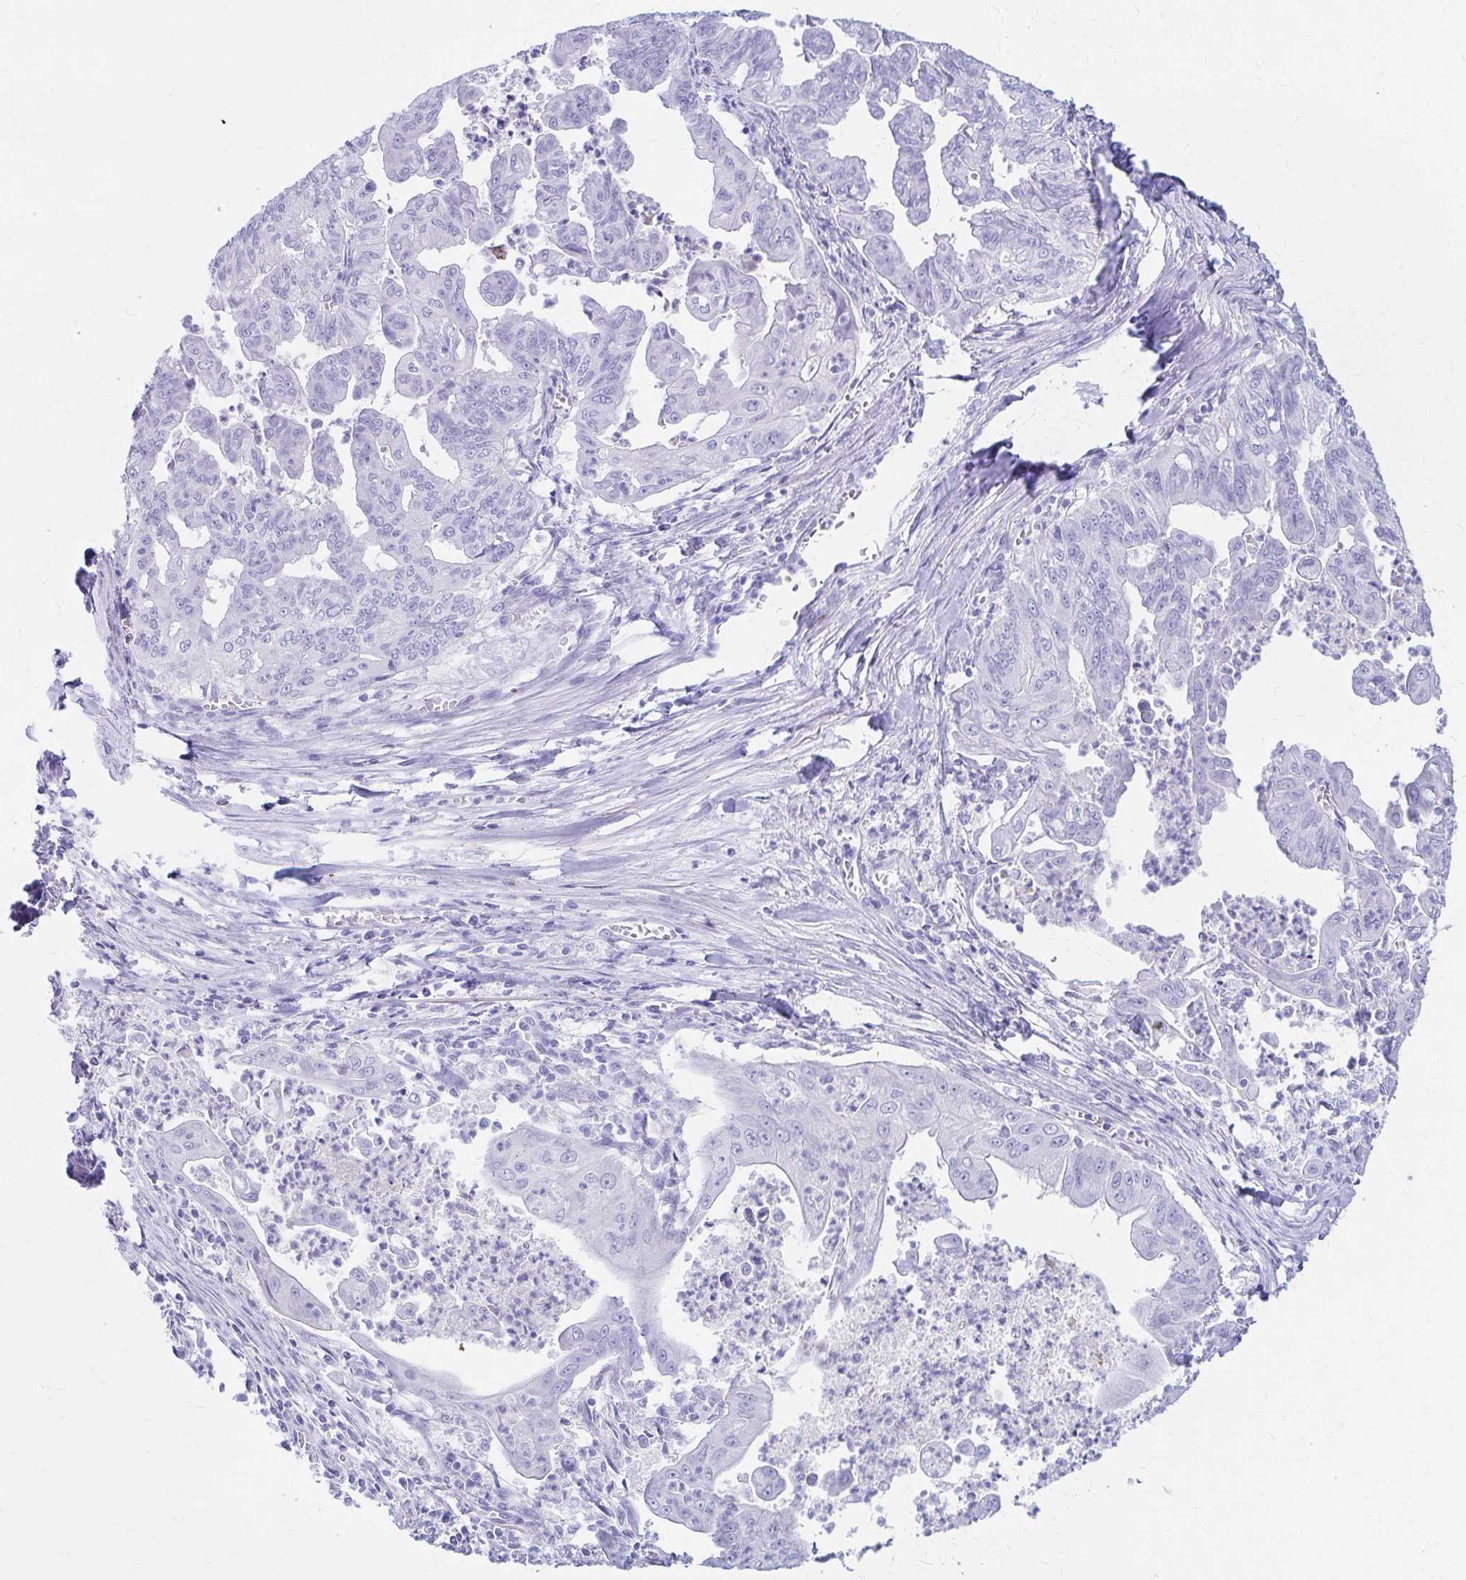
{"staining": {"intensity": "negative", "quantity": "none", "location": "none"}, "tissue": "stomach cancer", "cell_type": "Tumor cells", "image_type": "cancer", "snomed": [{"axis": "morphology", "description": "Adenocarcinoma, NOS"}, {"axis": "topography", "description": "Stomach, upper"}], "caption": "Immunohistochemical staining of adenocarcinoma (stomach) reveals no significant positivity in tumor cells.", "gene": "NSG2", "patient": {"sex": "male", "age": 80}}